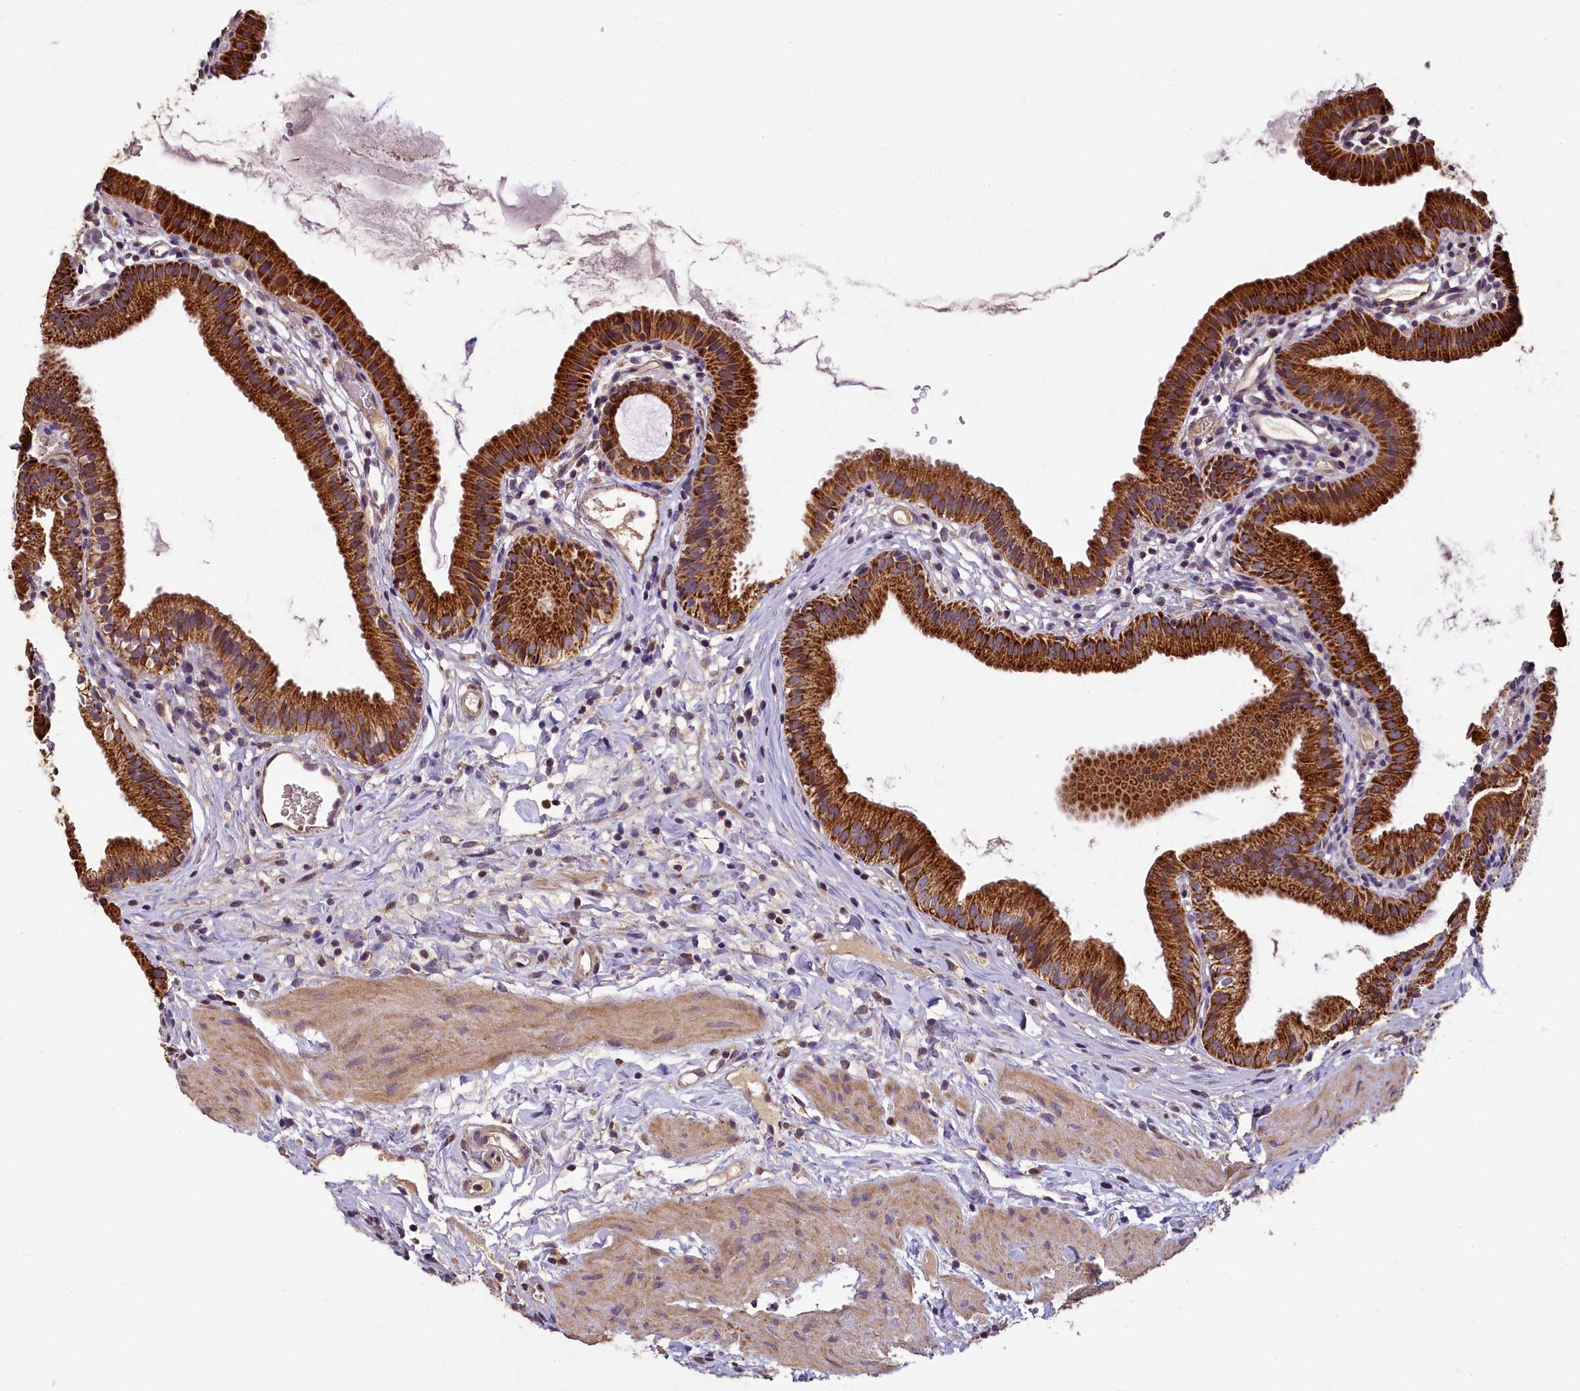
{"staining": {"intensity": "strong", "quantity": ">75%", "location": "cytoplasmic/membranous"}, "tissue": "gallbladder", "cell_type": "Glandular cells", "image_type": "normal", "snomed": [{"axis": "morphology", "description": "Normal tissue, NOS"}, {"axis": "topography", "description": "Gallbladder"}], "caption": "Immunohistochemical staining of unremarkable gallbladder exhibits strong cytoplasmic/membranous protein positivity in about >75% of glandular cells.", "gene": "COQ9", "patient": {"sex": "female", "age": 46}}